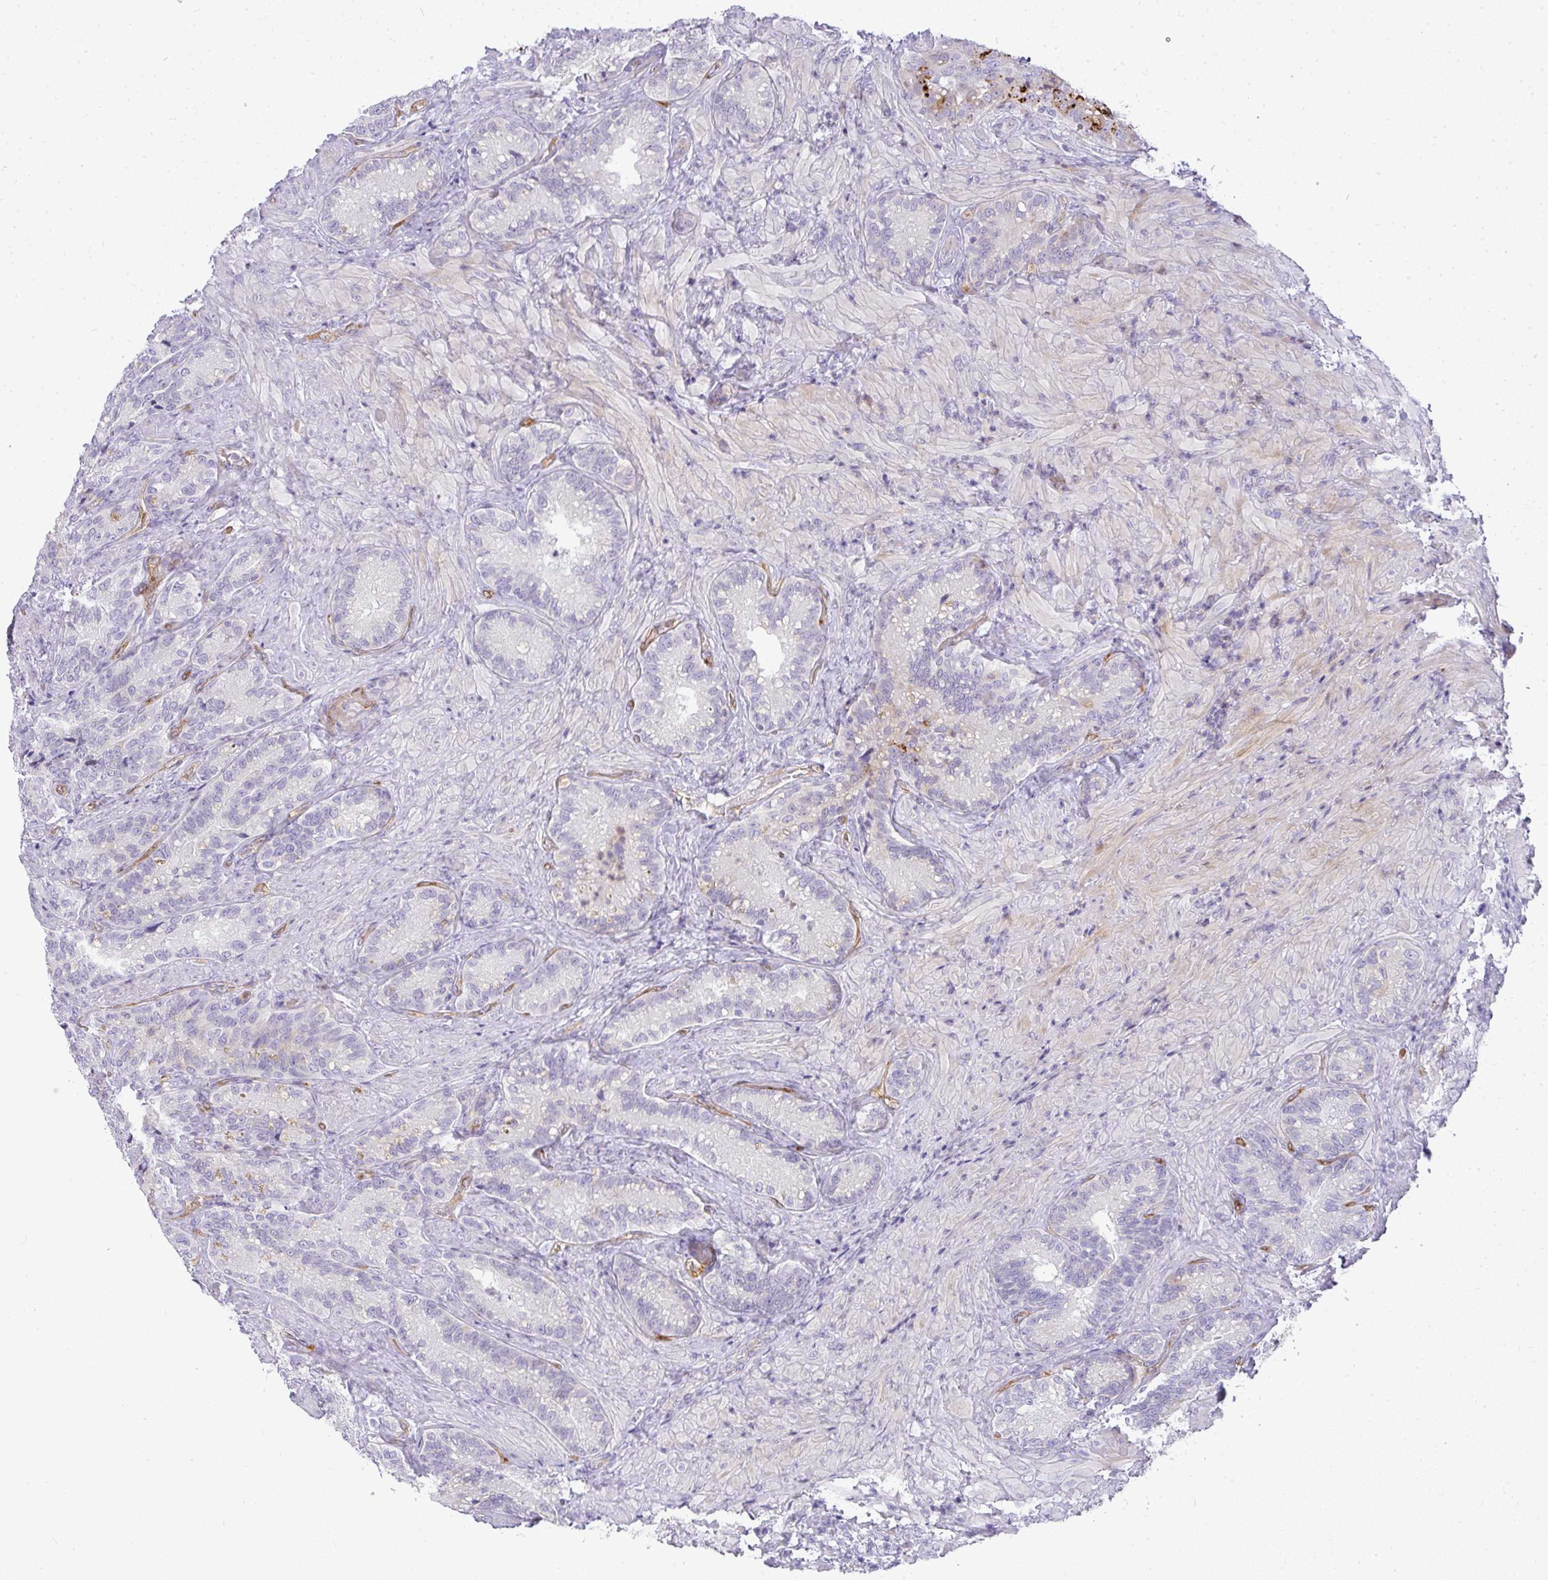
{"staining": {"intensity": "negative", "quantity": "none", "location": "none"}, "tissue": "seminal vesicle", "cell_type": "Glandular cells", "image_type": "normal", "snomed": [{"axis": "morphology", "description": "Normal tissue, NOS"}, {"axis": "topography", "description": "Seminal veicle"}], "caption": "IHC photomicrograph of normal seminal vesicle stained for a protein (brown), which demonstrates no positivity in glandular cells. The staining is performed using DAB (3,3'-diaminobenzidine) brown chromogen with nuclei counter-stained in using hematoxylin.", "gene": "LIPE", "patient": {"sex": "male", "age": 68}}